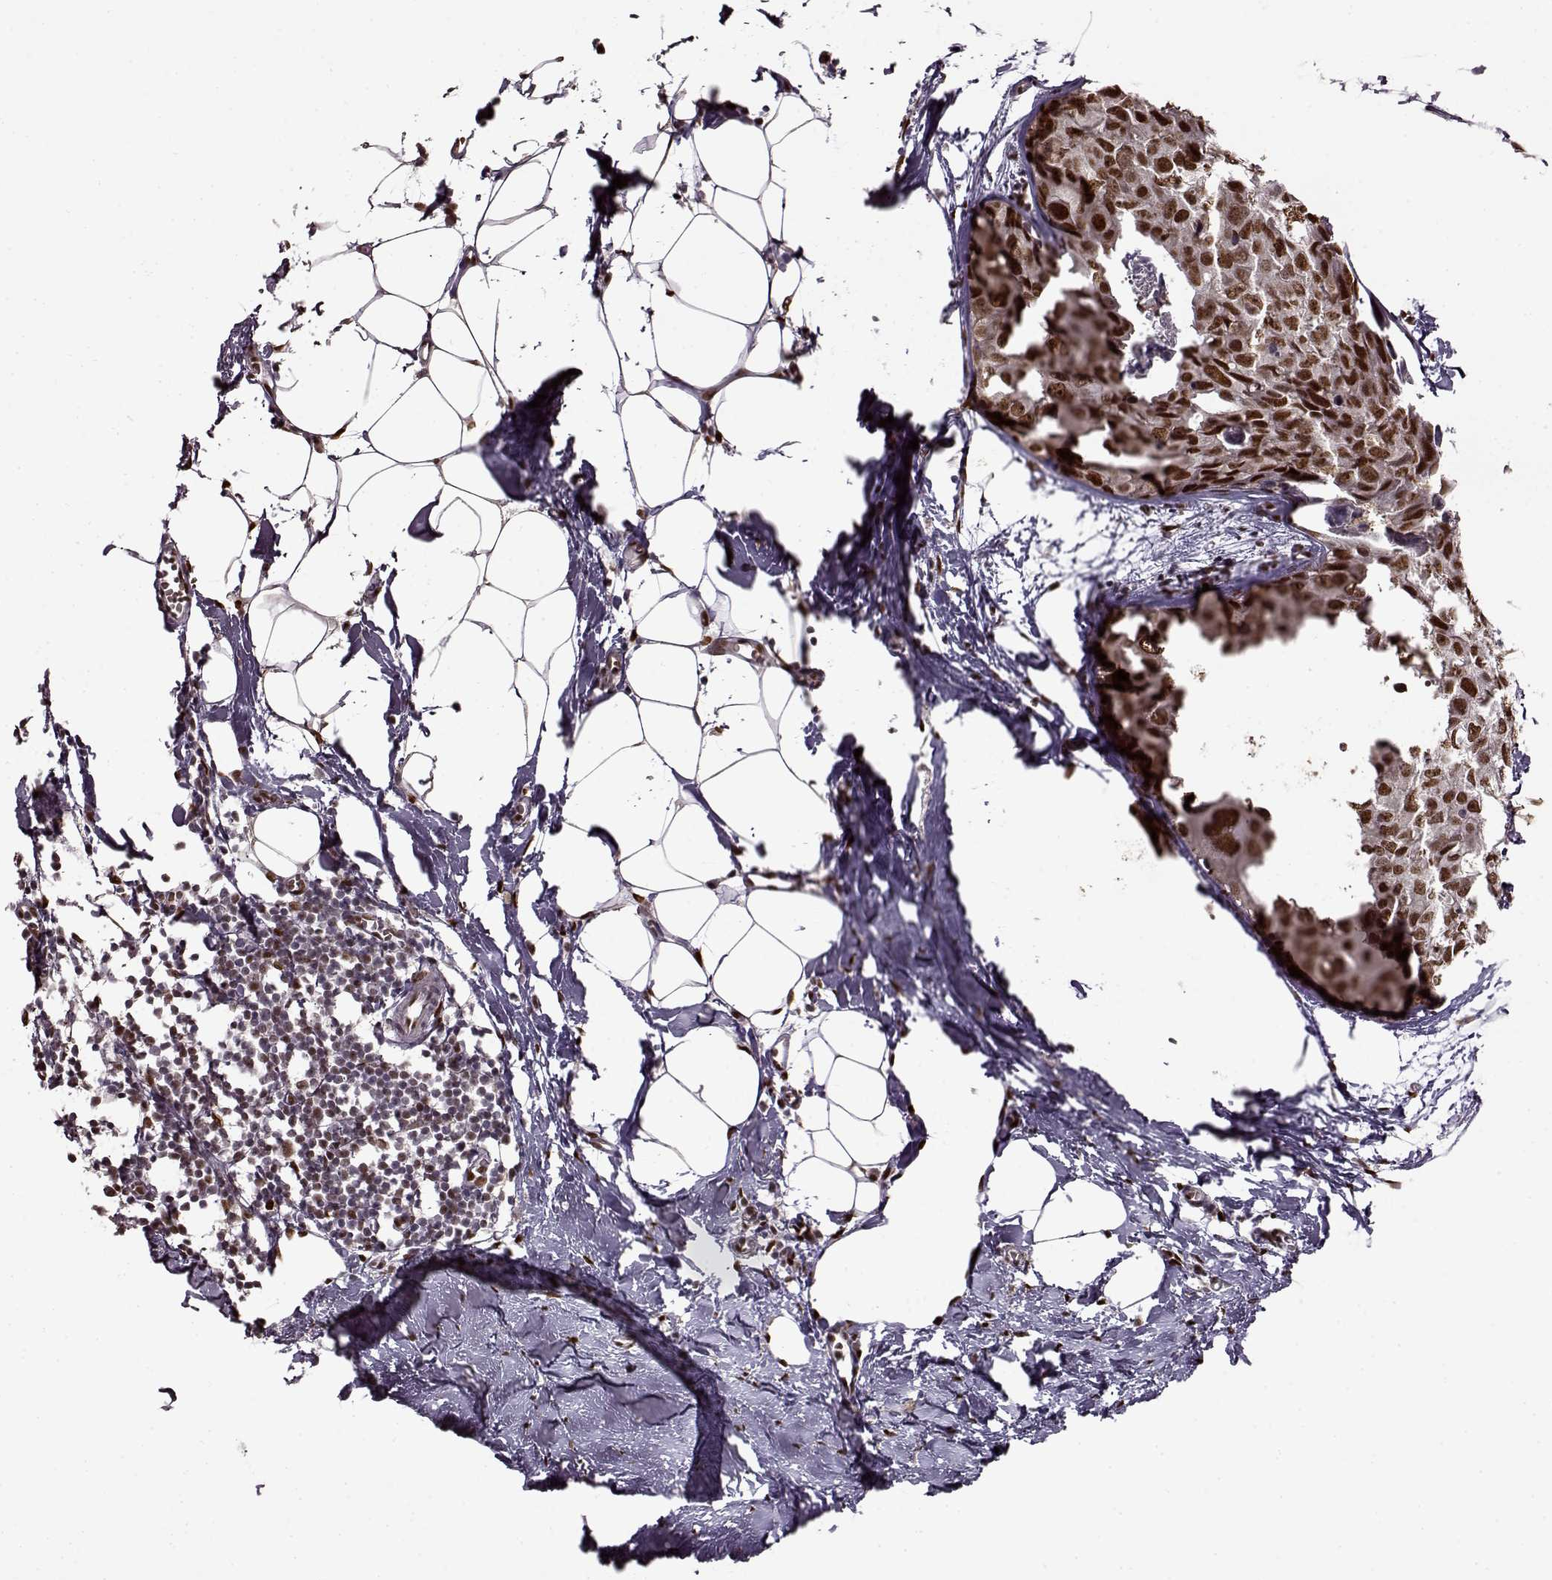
{"staining": {"intensity": "strong", "quantity": ">75%", "location": "nuclear"}, "tissue": "breast cancer", "cell_type": "Tumor cells", "image_type": "cancer", "snomed": [{"axis": "morphology", "description": "Duct carcinoma"}, {"axis": "topography", "description": "Breast"}], "caption": "IHC of human breast cancer (infiltrating ductal carcinoma) displays high levels of strong nuclear expression in about >75% of tumor cells.", "gene": "FTO", "patient": {"sex": "female", "age": 38}}